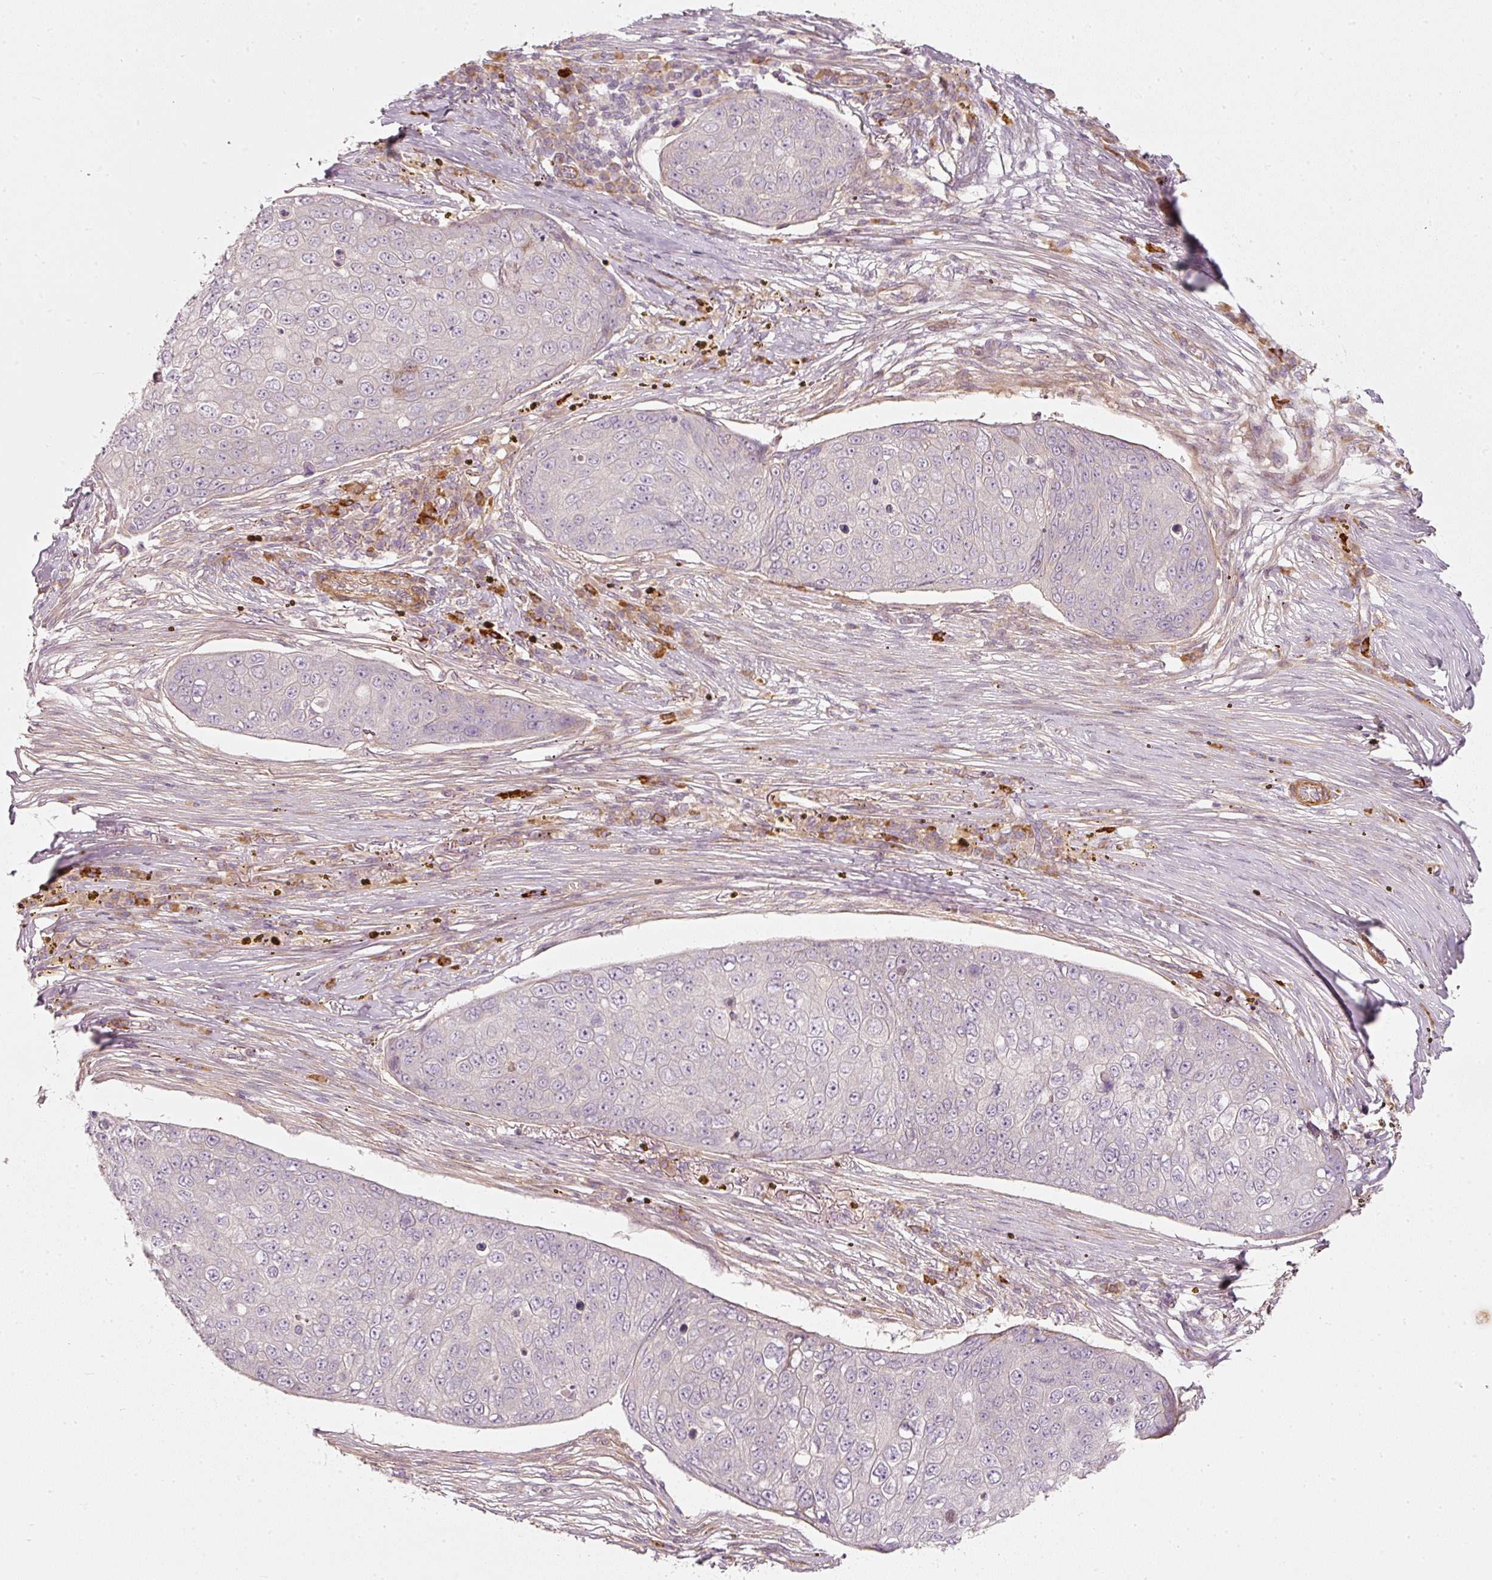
{"staining": {"intensity": "negative", "quantity": "none", "location": "none"}, "tissue": "skin cancer", "cell_type": "Tumor cells", "image_type": "cancer", "snomed": [{"axis": "morphology", "description": "Squamous cell carcinoma, NOS"}, {"axis": "topography", "description": "Skin"}], "caption": "DAB immunohistochemical staining of human squamous cell carcinoma (skin) exhibits no significant positivity in tumor cells.", "gene": "KCNQ1", "patient": {"sex": "male", "age": 71}}